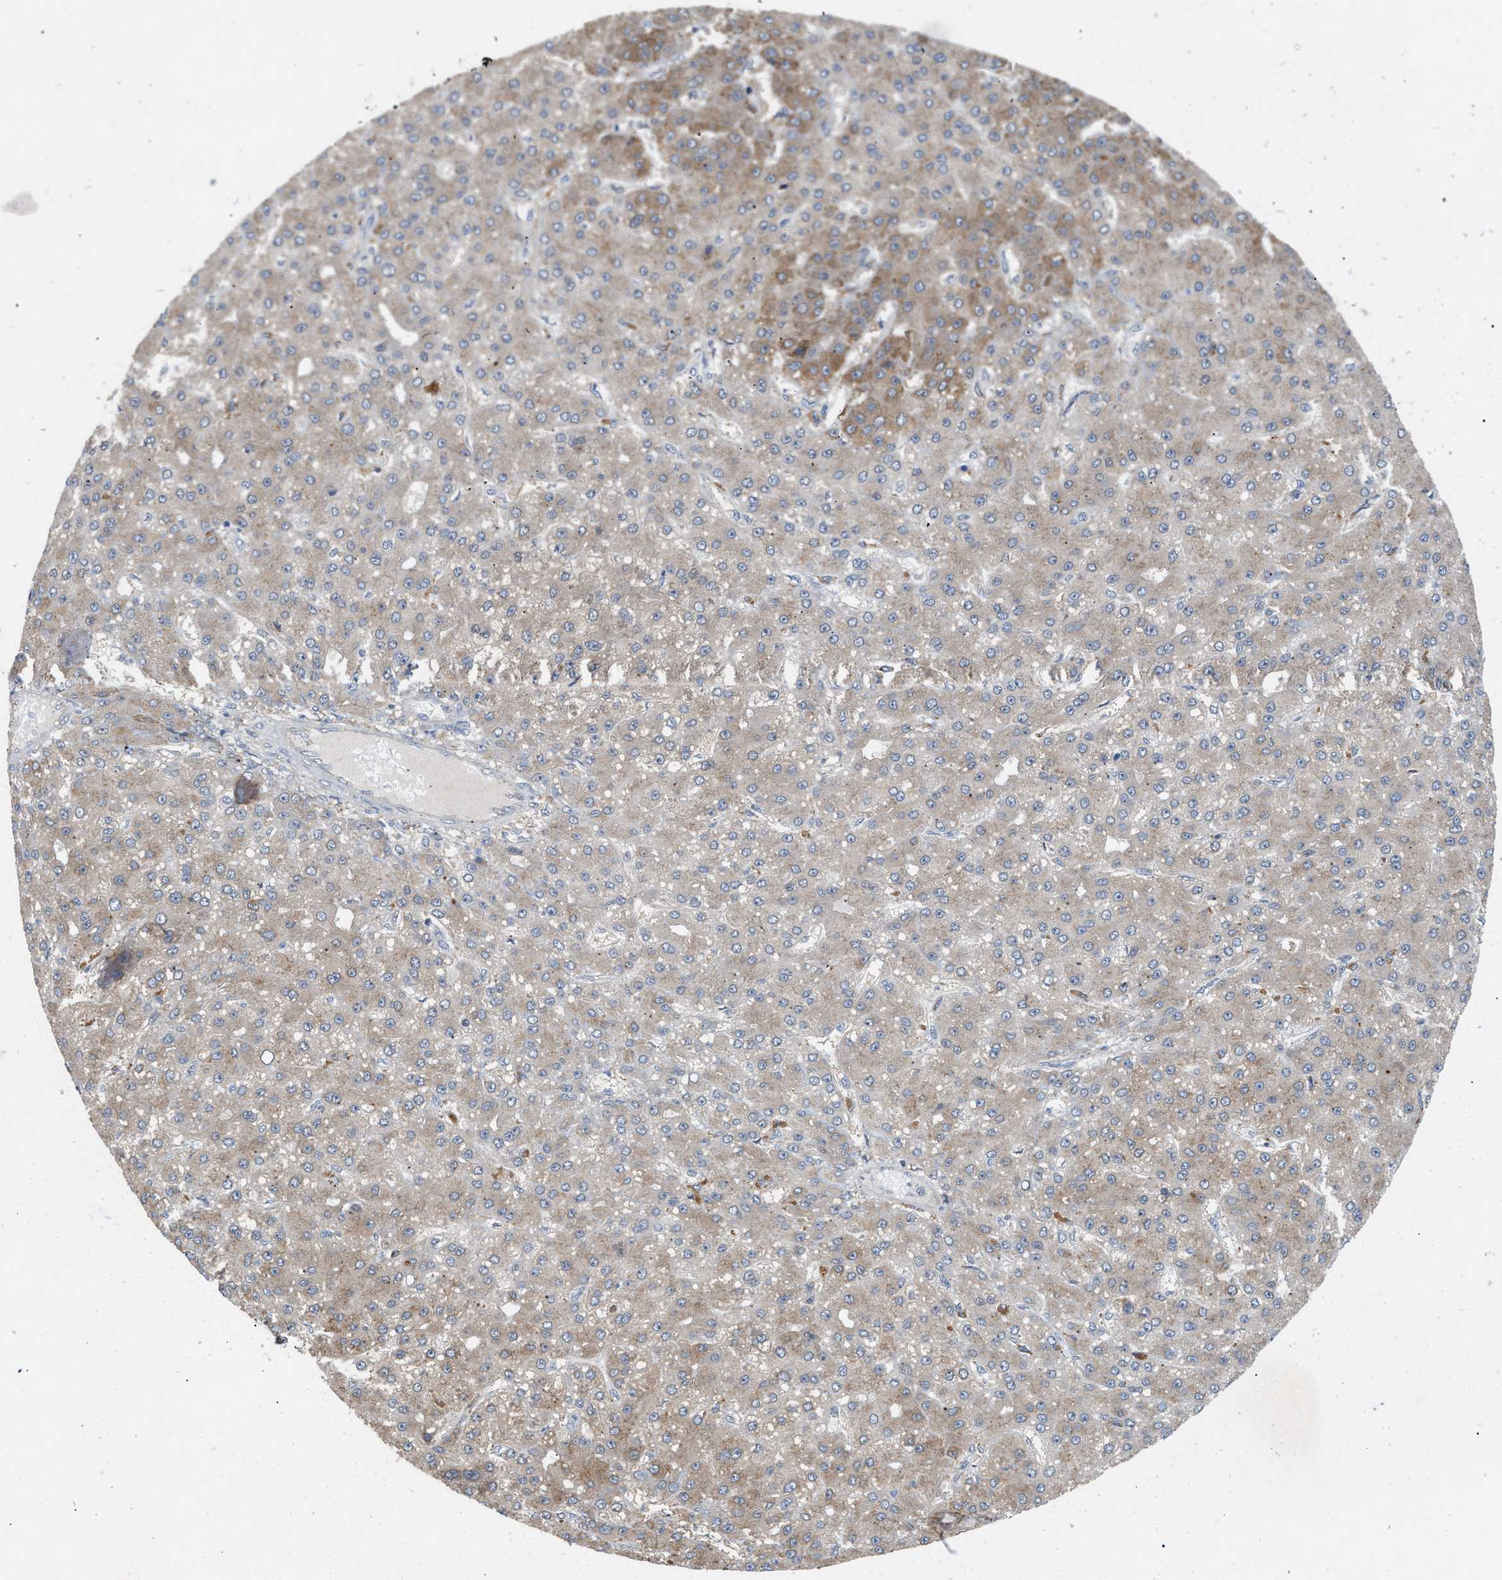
{"staining": {"intensity": "moderate", "quantity": "<25%", "location": "cytoplasmic/membranous"}, "tissue": "liver cancer", "cell_type": "Tumor cells", "image_type": "cancer", "snomed": [{"axis": "morphology", "description": "Carcinoma, Hepatocellular, NOS"}, {"axis": "topography", "description": "Liver"}], "caption": "A low amount of moderate cytoplasmic/membranous expression is seen in approximately <25% of tumor cells in liver cancer (hepatocellular carcinoma) tissue.", "gene": "MFSD6", "patient": {"sex": "male", "age": 67}}